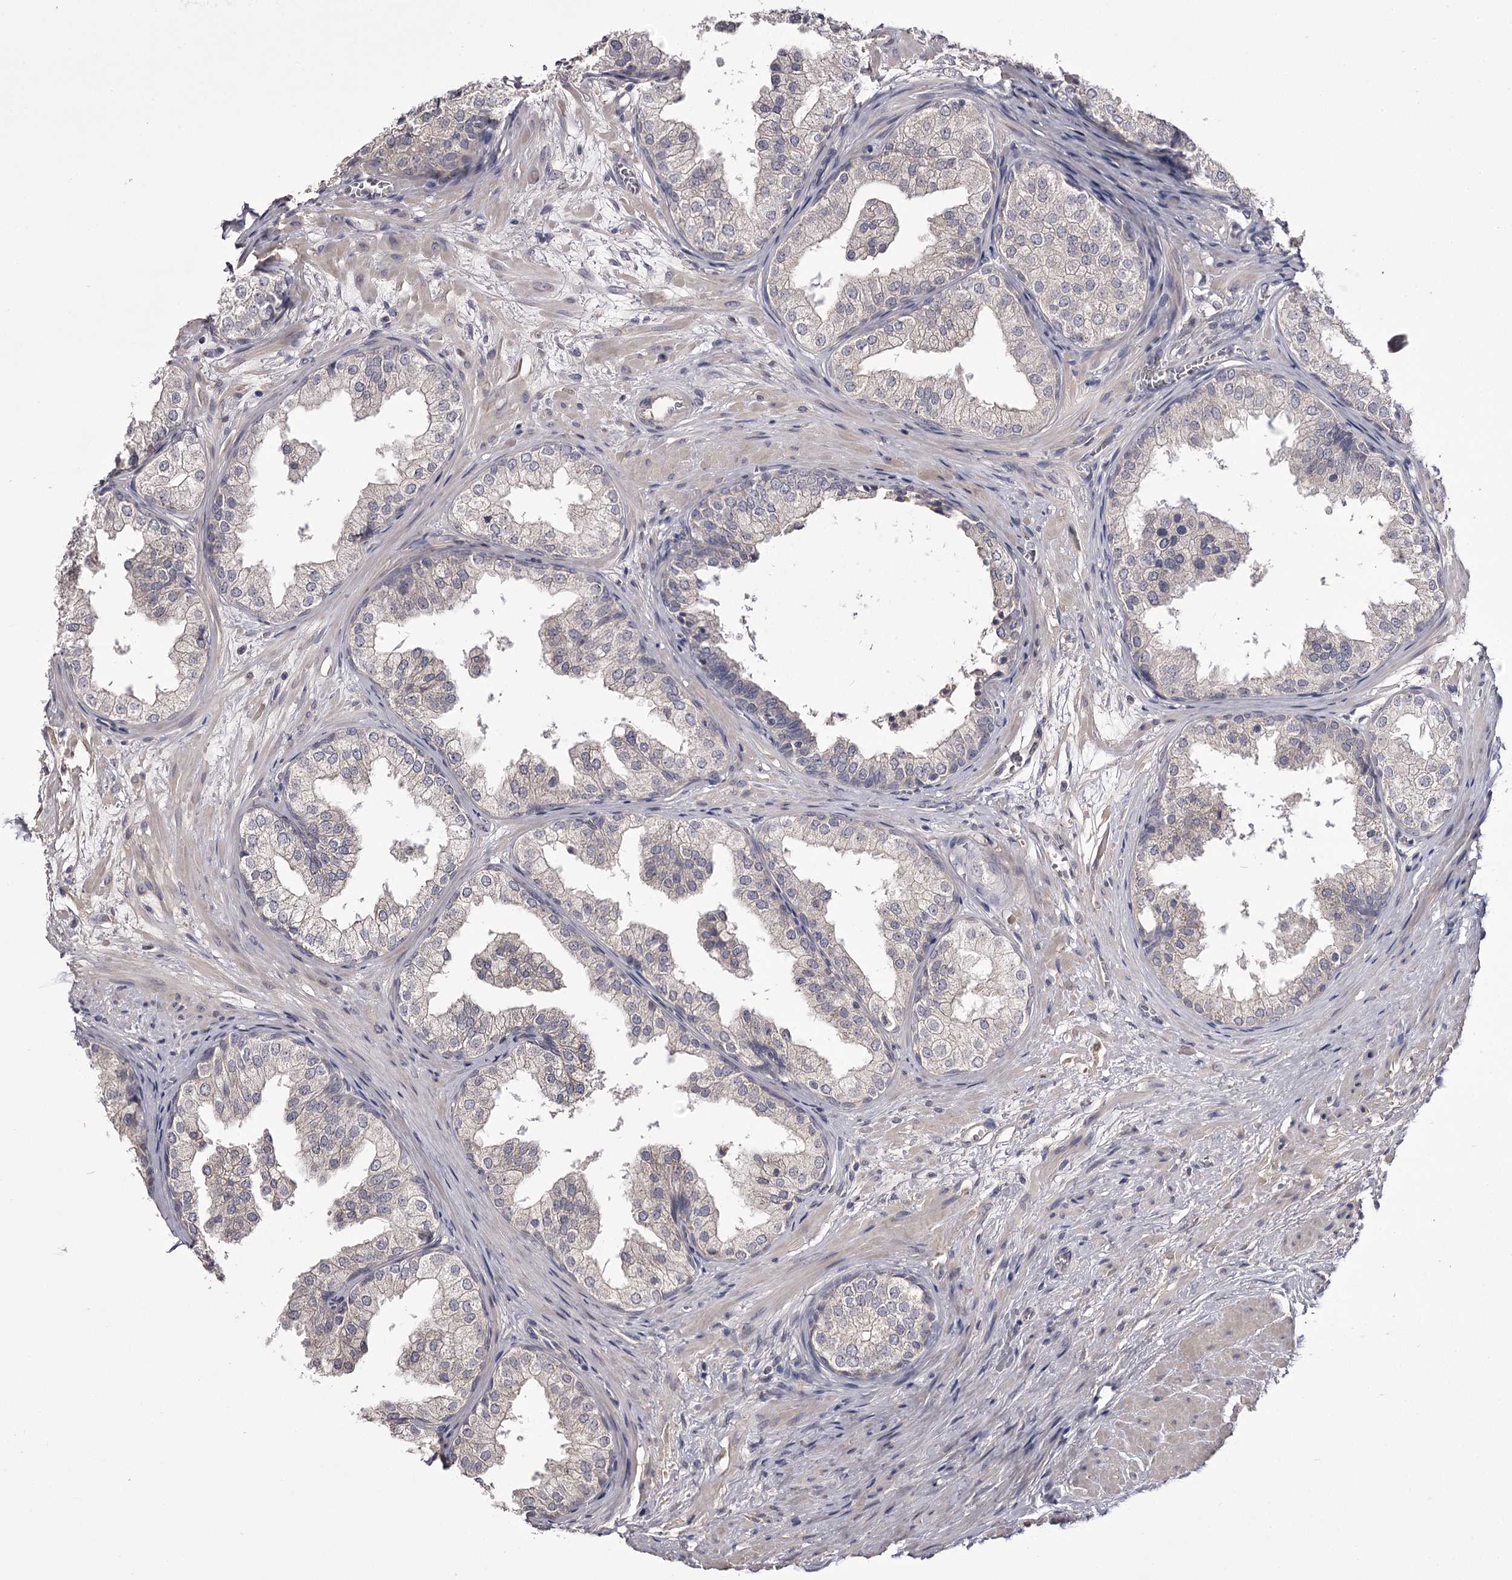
{"staining": {"intensity": "negative", "quantity": "none", "location": "none"}, "tissue": "prostate", "cell_type": "Glandular cells", "image_type": "normal", "snomed": [{"axis": "morphology", "description": "Normal tissue, NOS"}, {"axis": "topography", "description": "Prostate"}], "caption": "This is an IHC photomicrograph of benign human prostate. There is no expression in glandular cells.", "gene": "PRM2", "patient": {"sex": "male", "age": 48}}